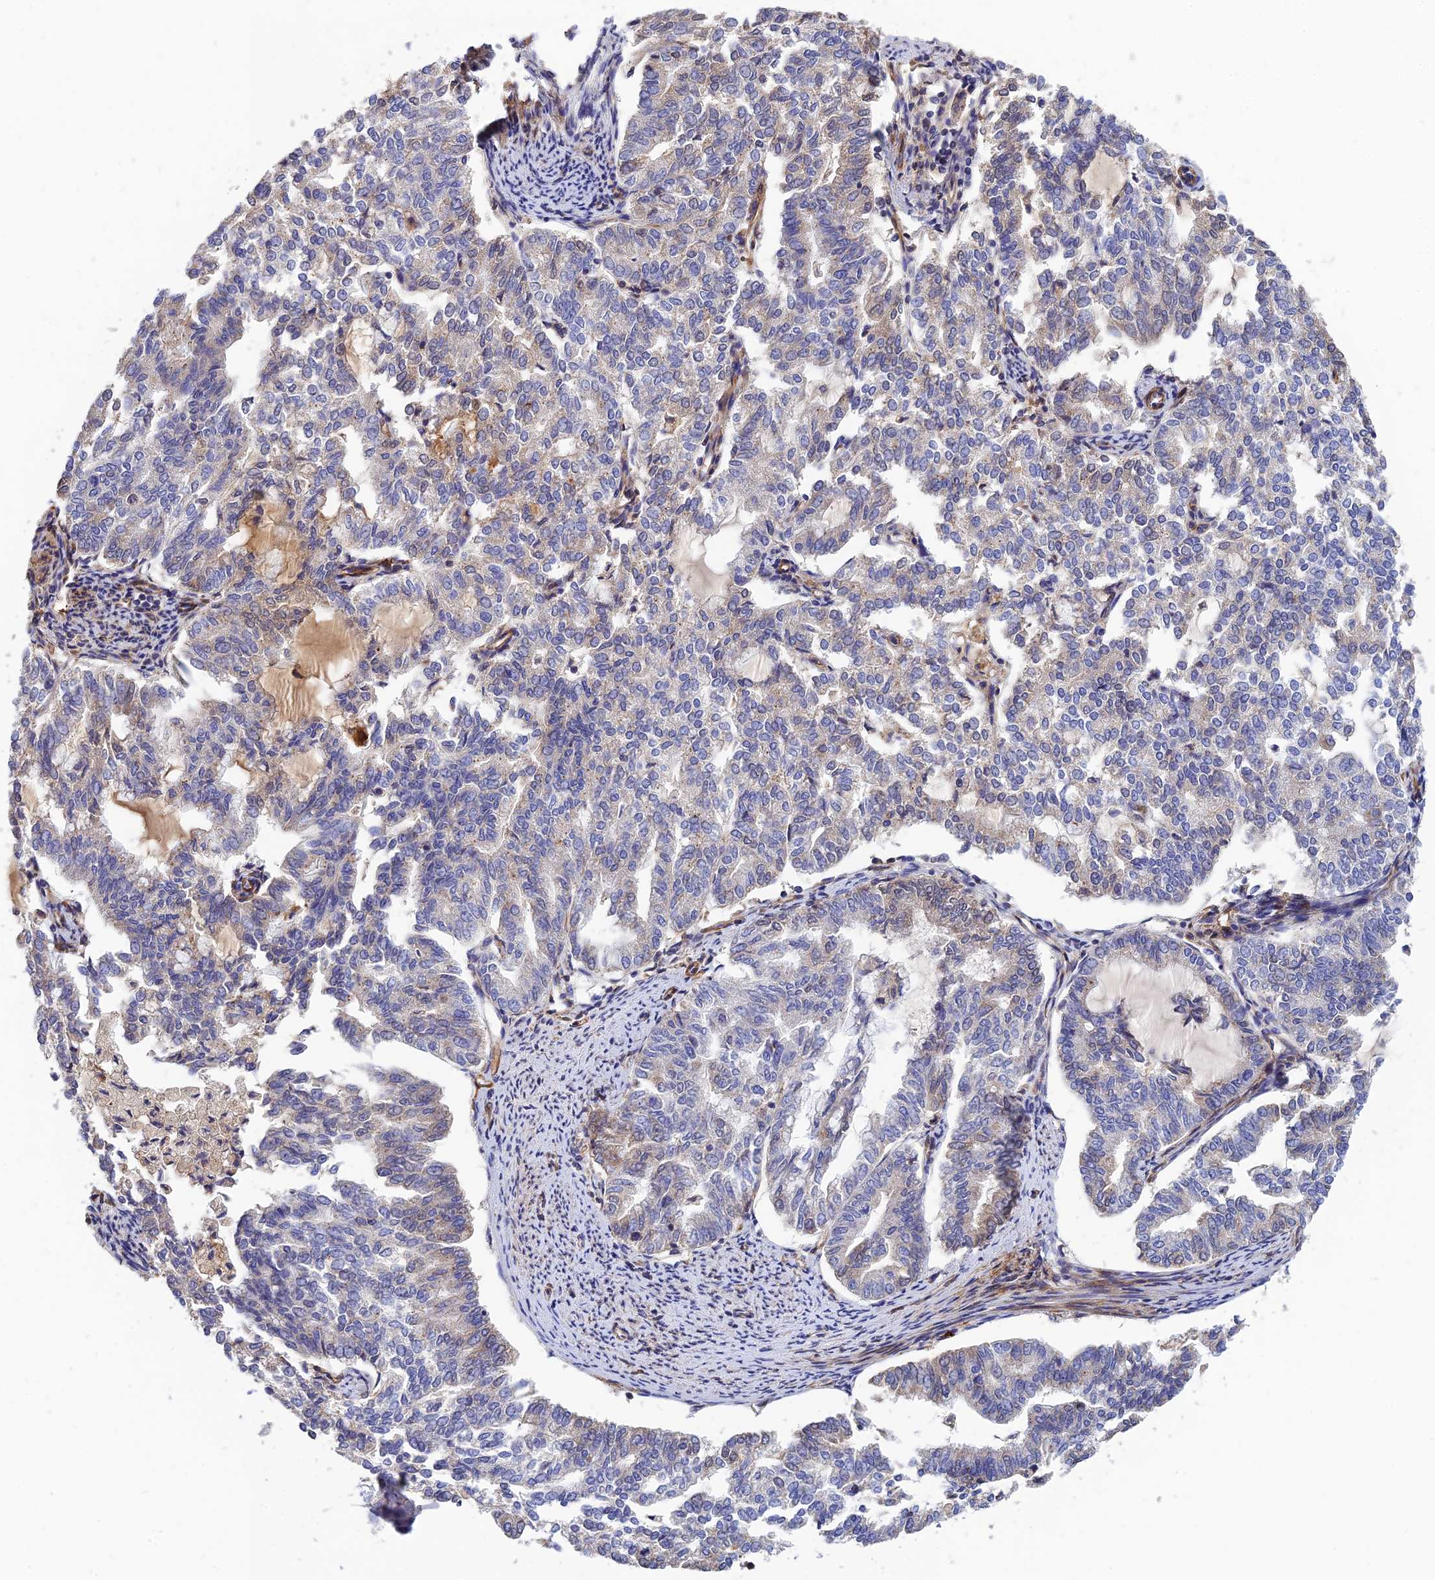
{"staining": {"intensity": "negative", "quantity": "none", "location": "none"}, "tissue": "endometrial cancer", "cell_type": "Tumor cells", "image_type": "cancer", "snomed": [{"axis": "morphology", "description": "Adenocarcinoma, NOS"}, {"axis": "topography", "description": "Endometrium"}], "caption": "DAB immunohistochemical staining of human adenocarcinoma (endometrial) displays no significant positivity in tumor cells.", "gene": "MRPL35", "patient": {"sex": "female", "age": 79}}